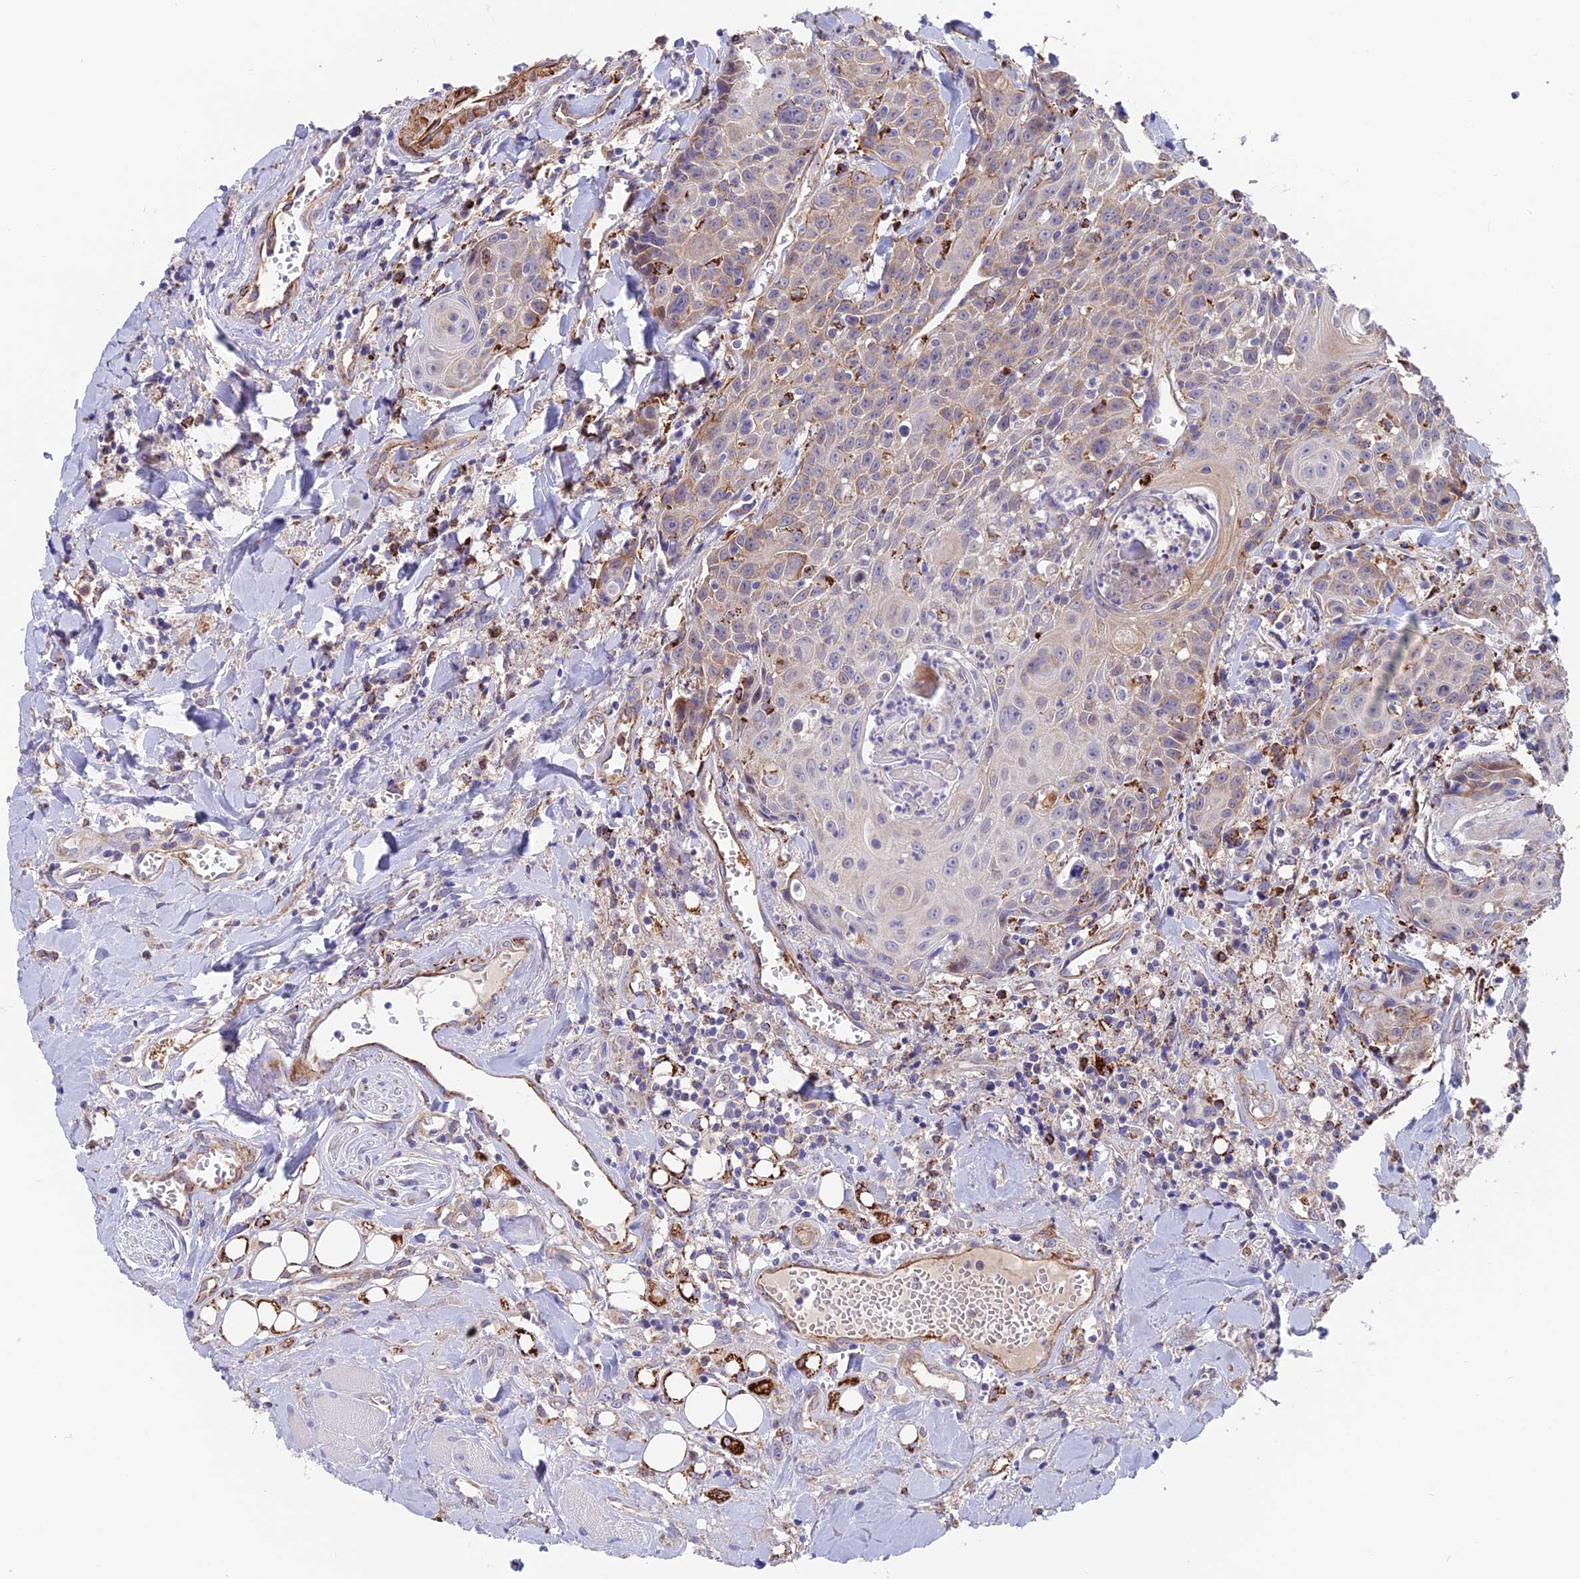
{"staining": {"intensity": "weak", "quantity": "25%-75%", "location": "cytoplasmic/membranous"}, "tissue": "head and neck cancer", "cell_type": "Tumor cells", "image_type": "cancer", "snomed": [{"axis": "morphology", "description": "Squamous cell carcinoma, NOS"}, {"axis": "topography", "description": "Oral tissue"}, {"axis": "topography", "description": "Head-Neck"}], "caption": "Protein staining displays weak cytoplasmic/membranous expression in about 25%-75% of tumor cells in head and neck cancer.", "gene": "TIGD6", "patient": {"sex": "female", "age": 82}}